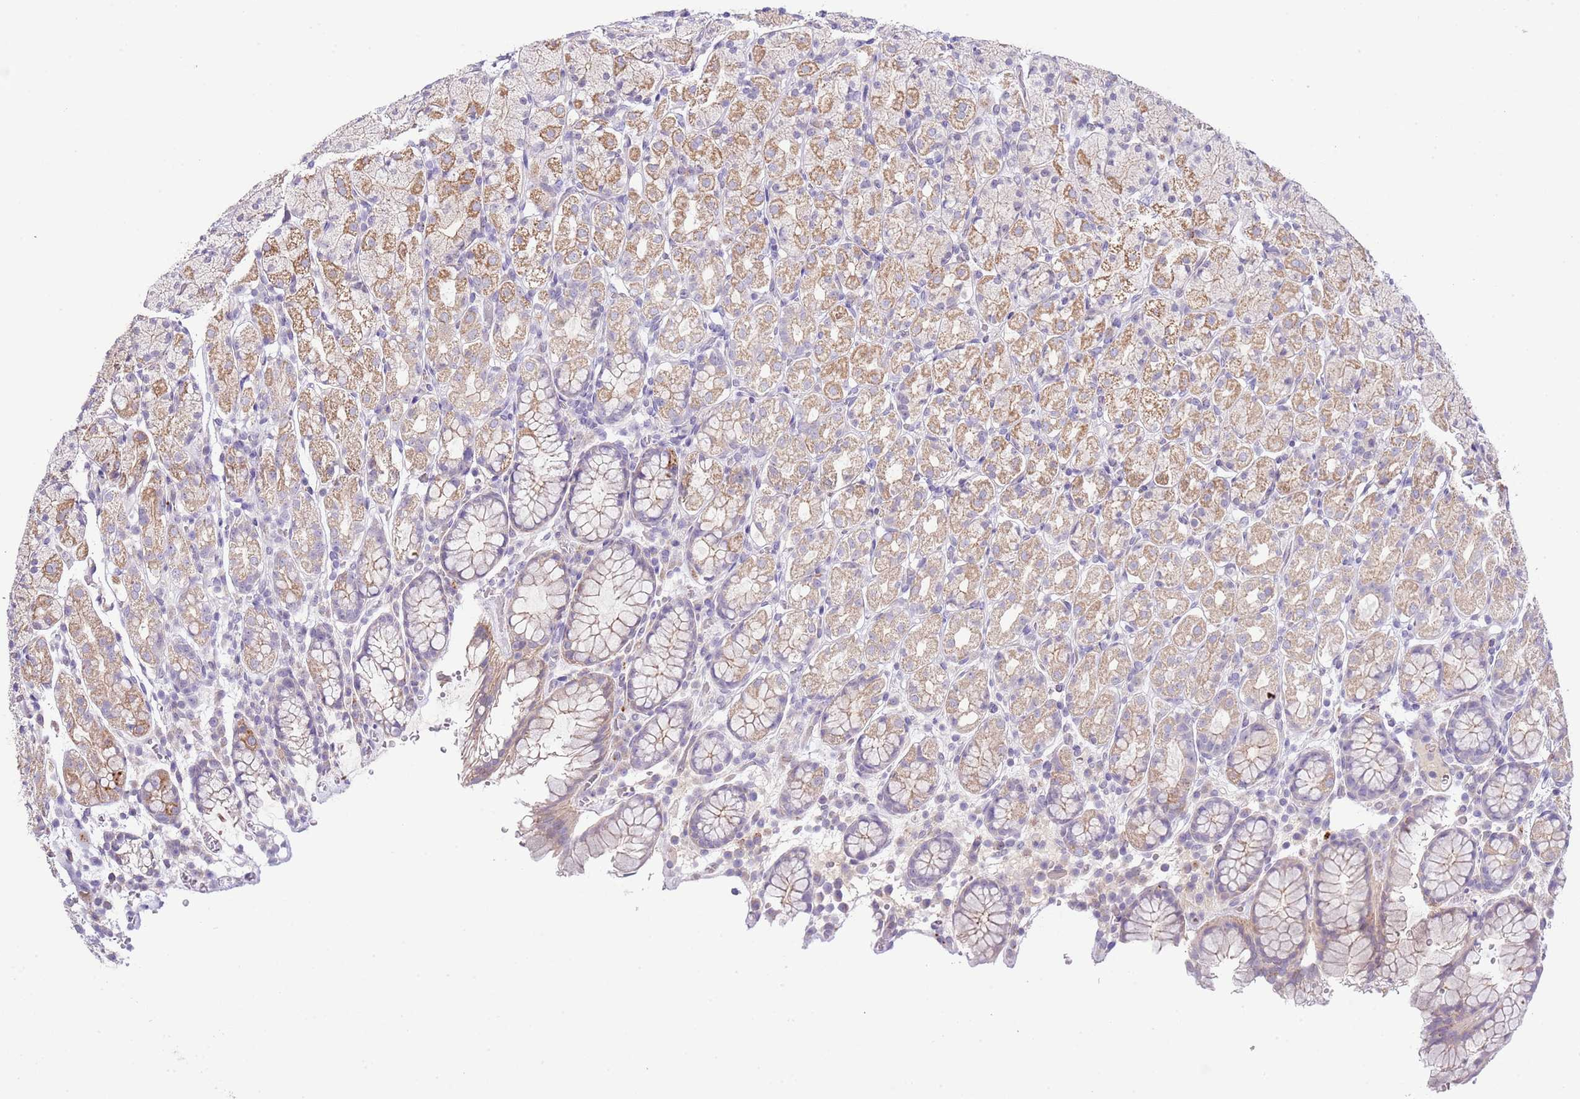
{"staining": {"intensity": "moderate", "quantity": "25%-75%", "location": "cytoplasmic/membranous"}, "tissue": "stomach", "cell_type": "Glandular cells", "image_type": "normal", "snomed": [{"axis": "morphology", "description": "Normal tissue, NOS"}, {"axis": "topography", "description": "Stomach, upper"}, {"axis": "topography", "description": "Stomach"}], "caption": "DAB (3,3'-diaminobenzidine) immunohistochemical staining of unremarkable human stomach displays moderate cytoplasmic/membranous protein positivity in approximately 25%-75% of glandular cells. (IHC, brightfield microscopy, high magnification).", "gene": "ABHD17A", "patient": {"sex": "male", "age": 62}}